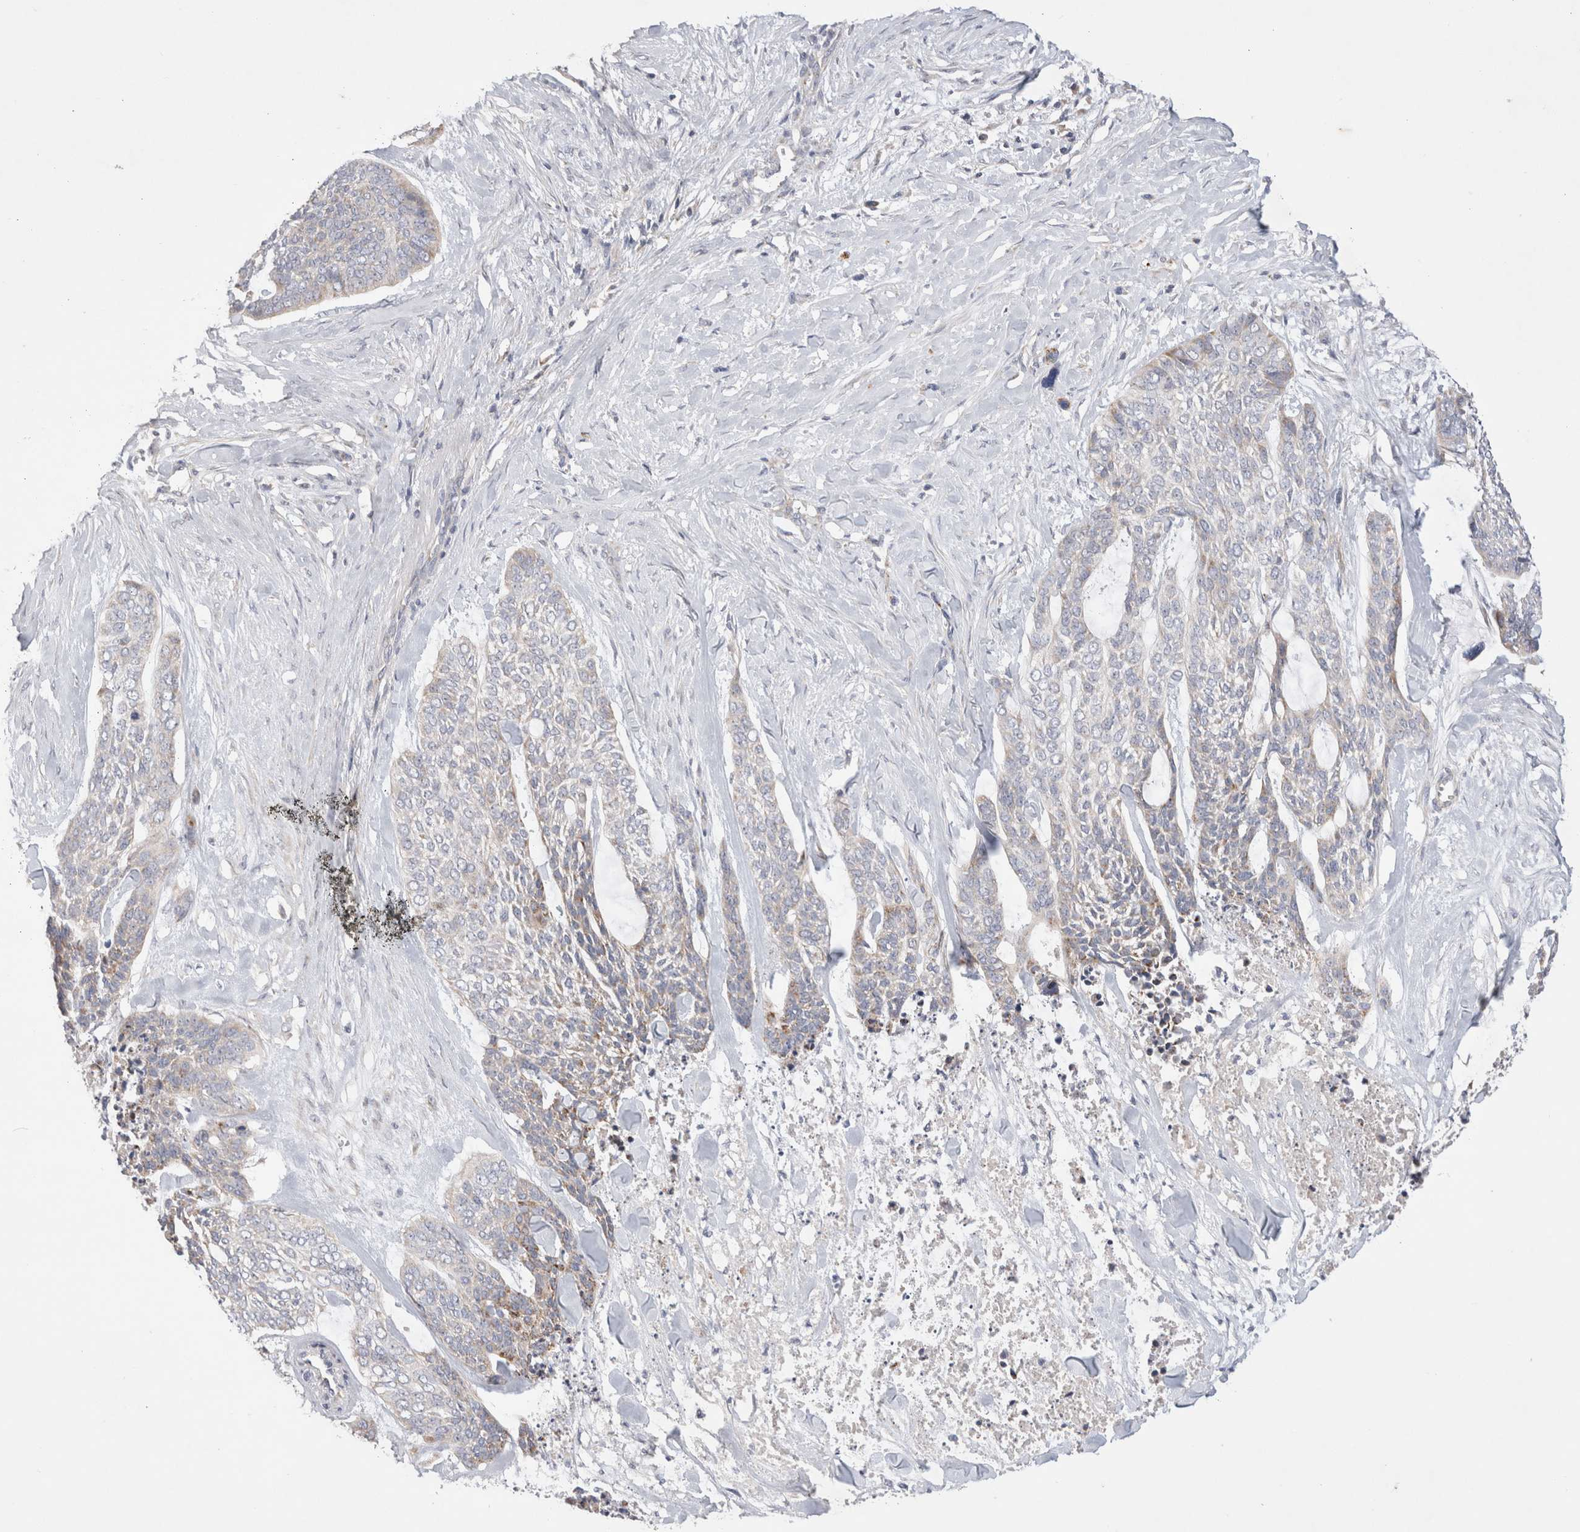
{"staining": {"intensity": "moderate", "quantity": "<25%", "location": "cytoplasmic/membranous"}, "tissue": "skin cancer", "cell_type": "Tumor cells", "image_type": "cancer", "snomed": [{"axis": "morphology", "description": "Basal cell carcinoma"}, {"axis": "topography", "description": "Skin"}], "caption": "Protein expression analysis of basal cell carcinoma (skin) reveals moderate cytoplasmic/membranous positivity in approximately <25% of tumor cells.", "gene": "CHADL", "patient": {"sex": "female", "age": 64}}